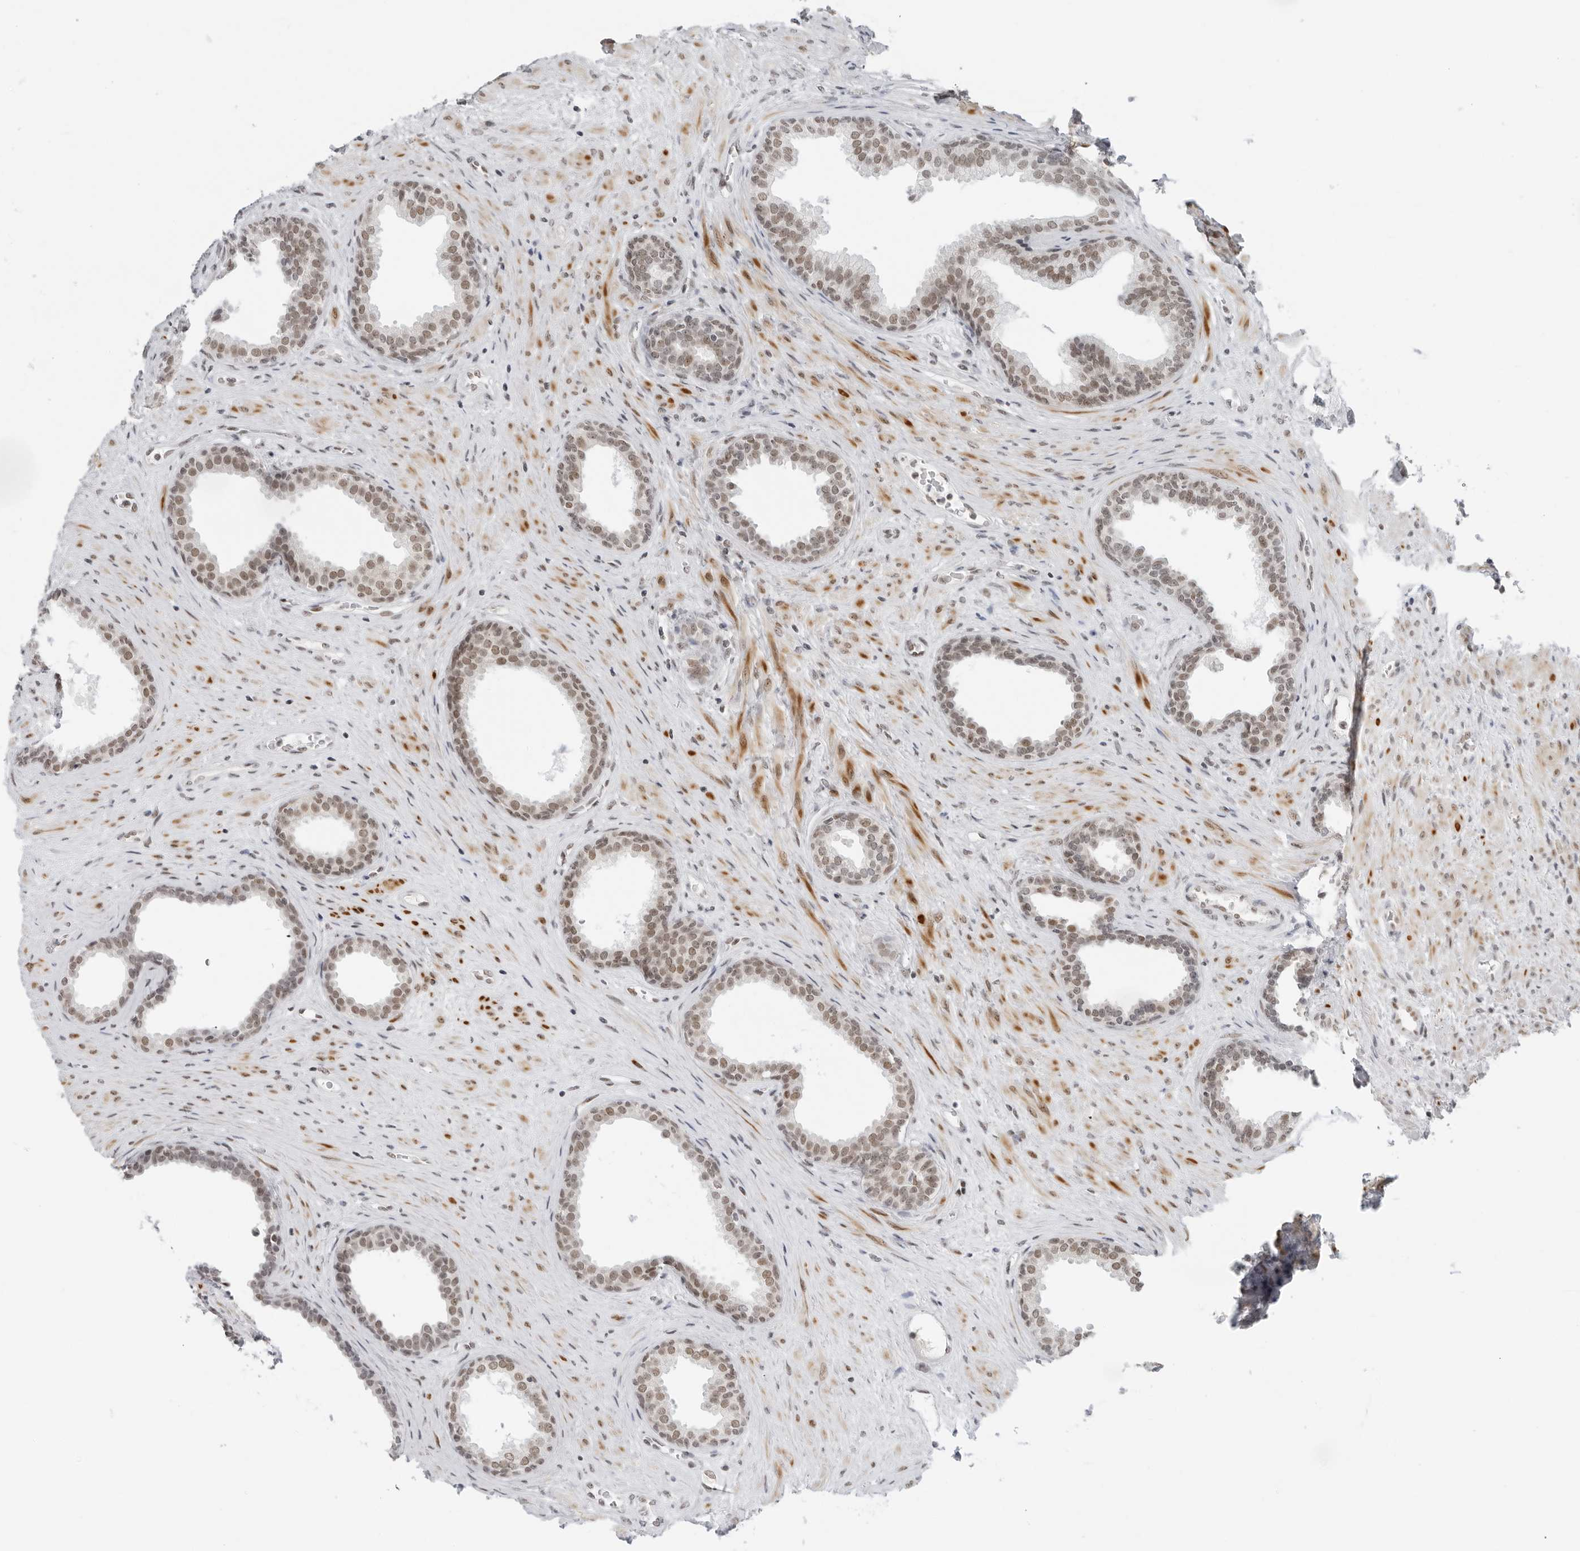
{"staining": {"intensity": "weak", "quantity": "25%-75%", "location": "nuclear"}, "tissue": "prostate", "cell_type": "Glandular cells", "image_type": "normal", "snomed": [{"axis": "morphology", "description": "Normal tissue, NOS"}, {"axis": "topography", "description": "Prostate"}], "caption": "Protein expression analysis of normal human prostate reveals weak nuclear staining in about 25%-75% of glandular cells.", "gene": "FOXK2", "patient": {"sex": "male", "age": 76}}